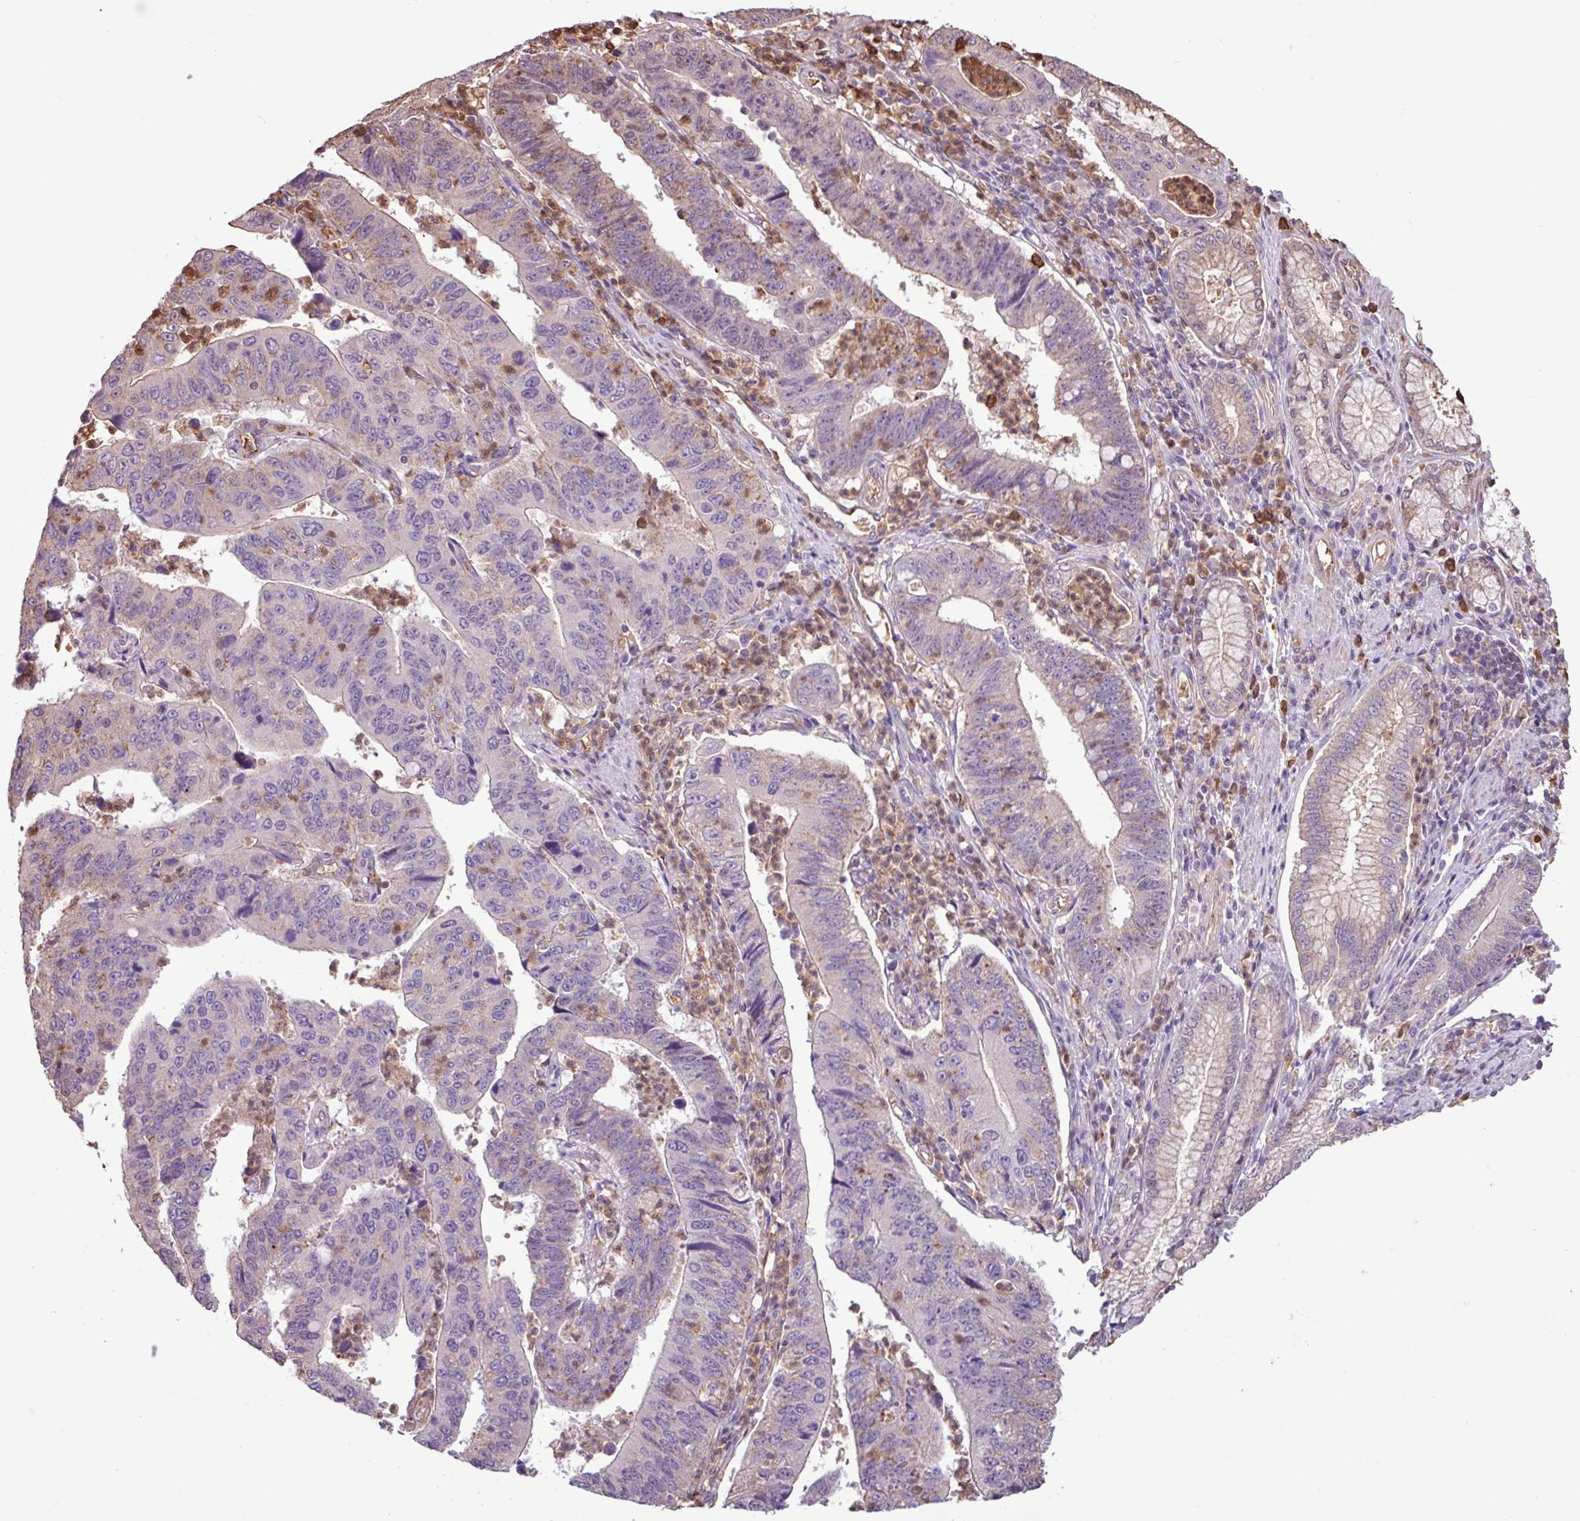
{"staining": {"intensity": "weak", "quantity": "<25%", "location": "cytoplasmic/membranous"}, "tissue": "stomach cancer", "cell_type": "Tumor cells", "image_type": "cancer", "snomed": [{"axis": "morphology", "description": "Adenocarcinoma, NOS"}, {"axis": "topography", "description": "Stomach"}], "caption": "Human stomach cancer stained for a protein using immunohistochemistry (IHC) shows no staining in tumor cells.", "gene": "CHST11", "patient": {"sex": "male", "age": 59}}